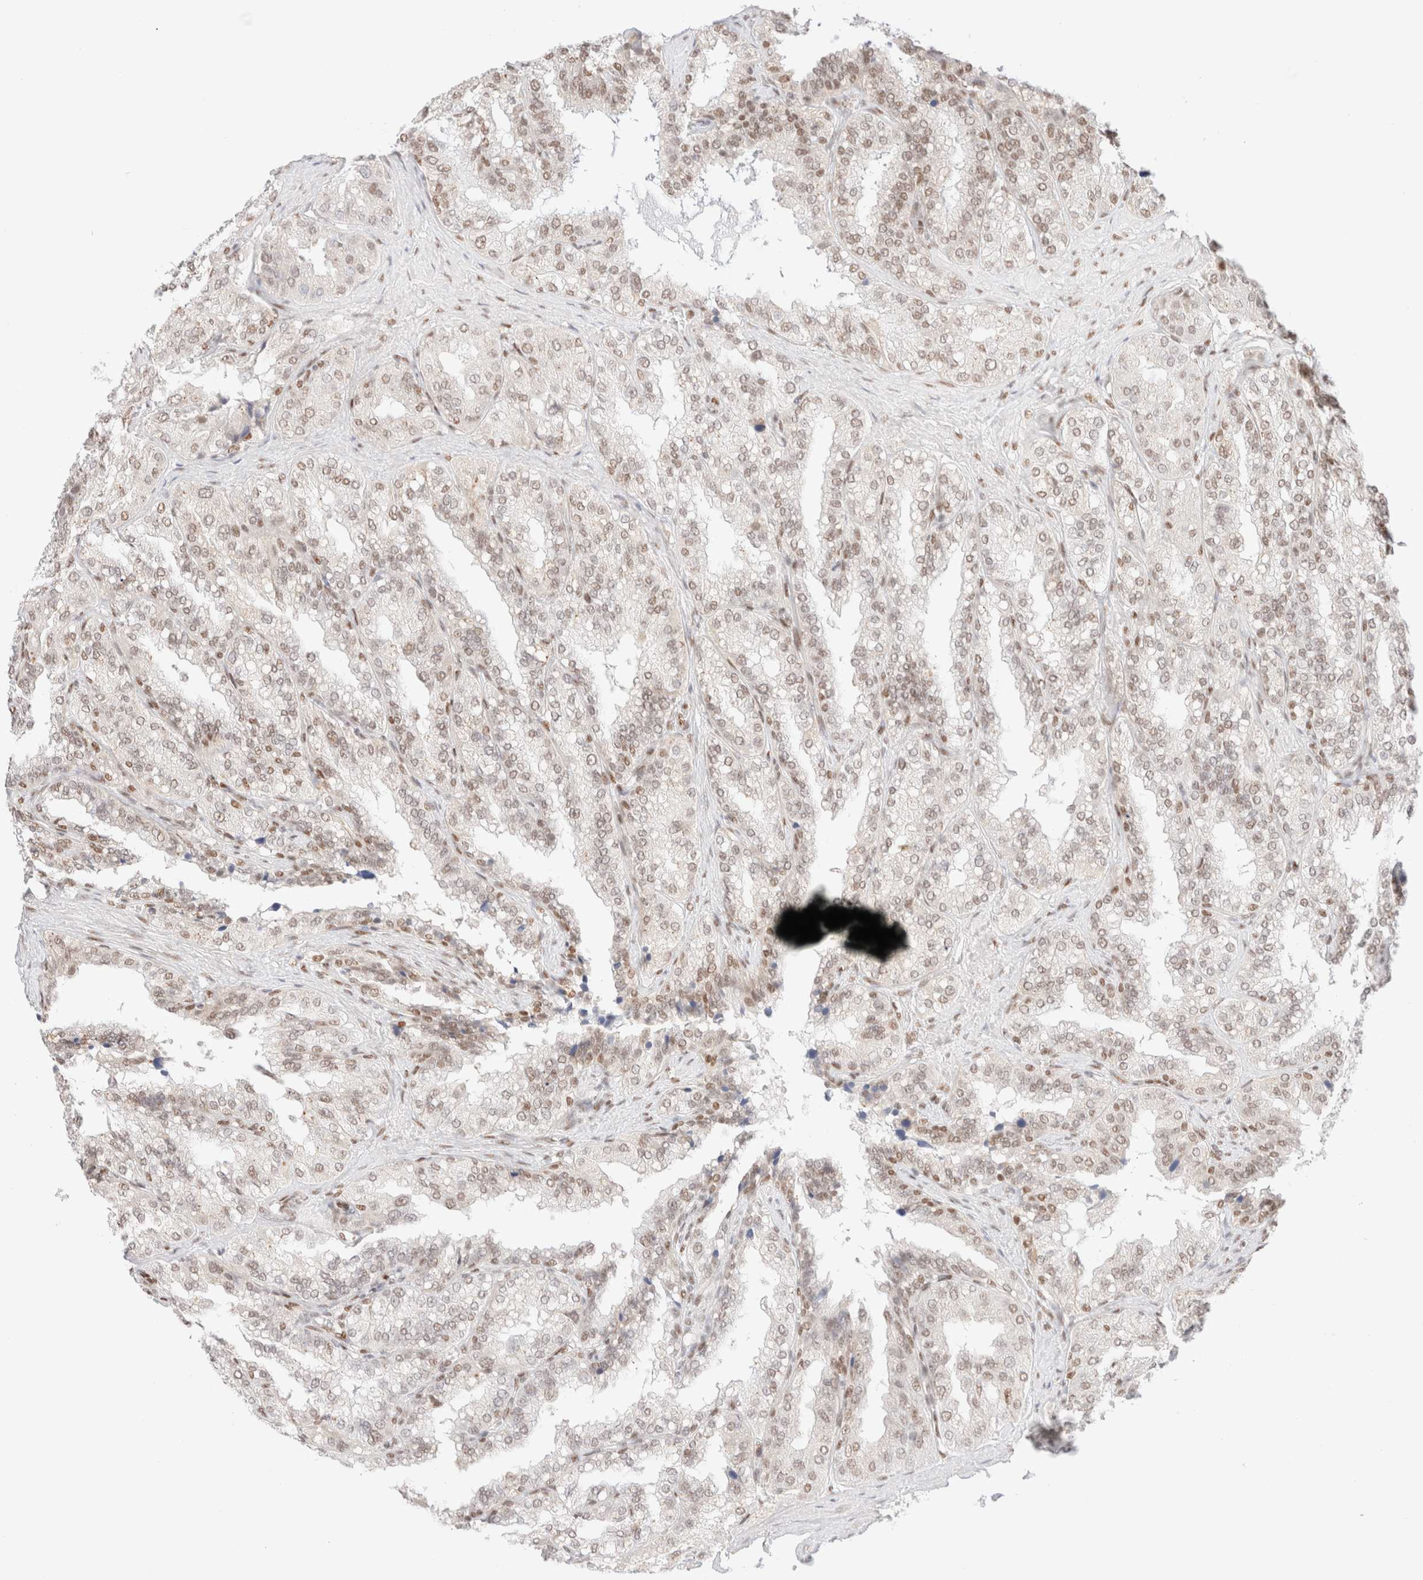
{"staining": {"intensity": "weak", "quantity": ">75%", "location": "nuclear"}, "tissue": "seminal vesicle", "cell_type": "Glandular cells", "image_type": "normal", "snomed": [{"axis": "morphology", "description": "Normal tissue, NOS"}, {"axis": "topography", "description": "Prostate"}, {"axis": "topography", "description": "Seminal veicle"}], "caption": "Immunohistochemistry (IHC) (DAB (3,3'-diaminobenzidine)) staining of unremarkable human seminal vesicle exhibits weak nuclear protein positivity in approximately >75% of glandular cells. (DAB (3,3'-diaminobenzidine) IHC, brown staining for protein, blue staining for nuclei).", "gene": "CIC", "patient": {"sex": "male", "age": 51}}